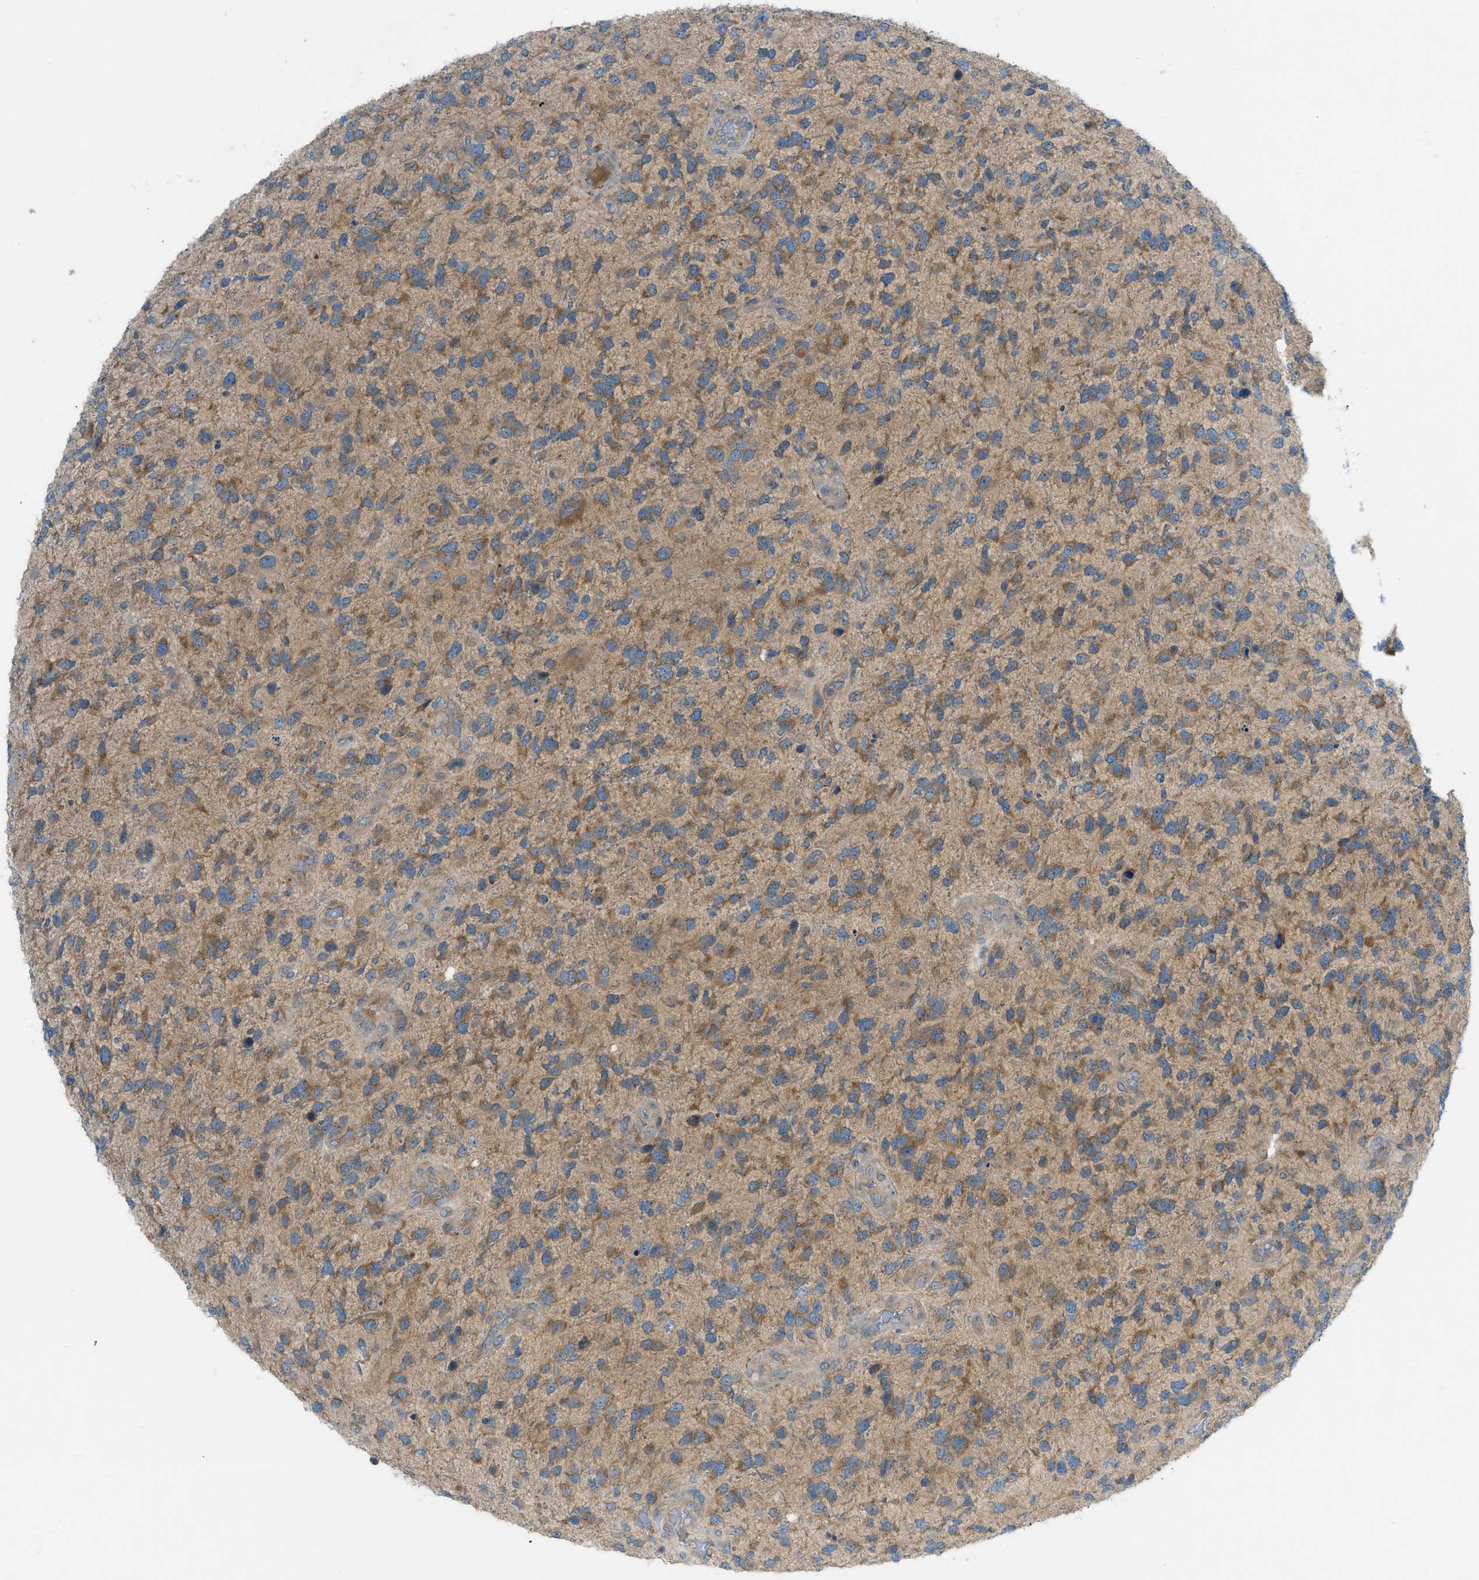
{"staining": {"intensity": "moderate", "quantity": ">75%", "location": "cytoplasmic/membranous"}, "tissue": "glioma", "cell_type": "Tumor cells", "image_type": "cancer", "snomed": [{"axis": "morphology", "description": "Glioma, malignant, High grade"}, {"axis": "topography", "description": "Brain"}], "caption": "This is a micrograph of immunohistochemistry staining of glioma, which shows moderate expression in the cytoplasmic/membranous of tumor cells.", "gene": "DYRK1A", "patient": {"sex": "female", "age": 58}}